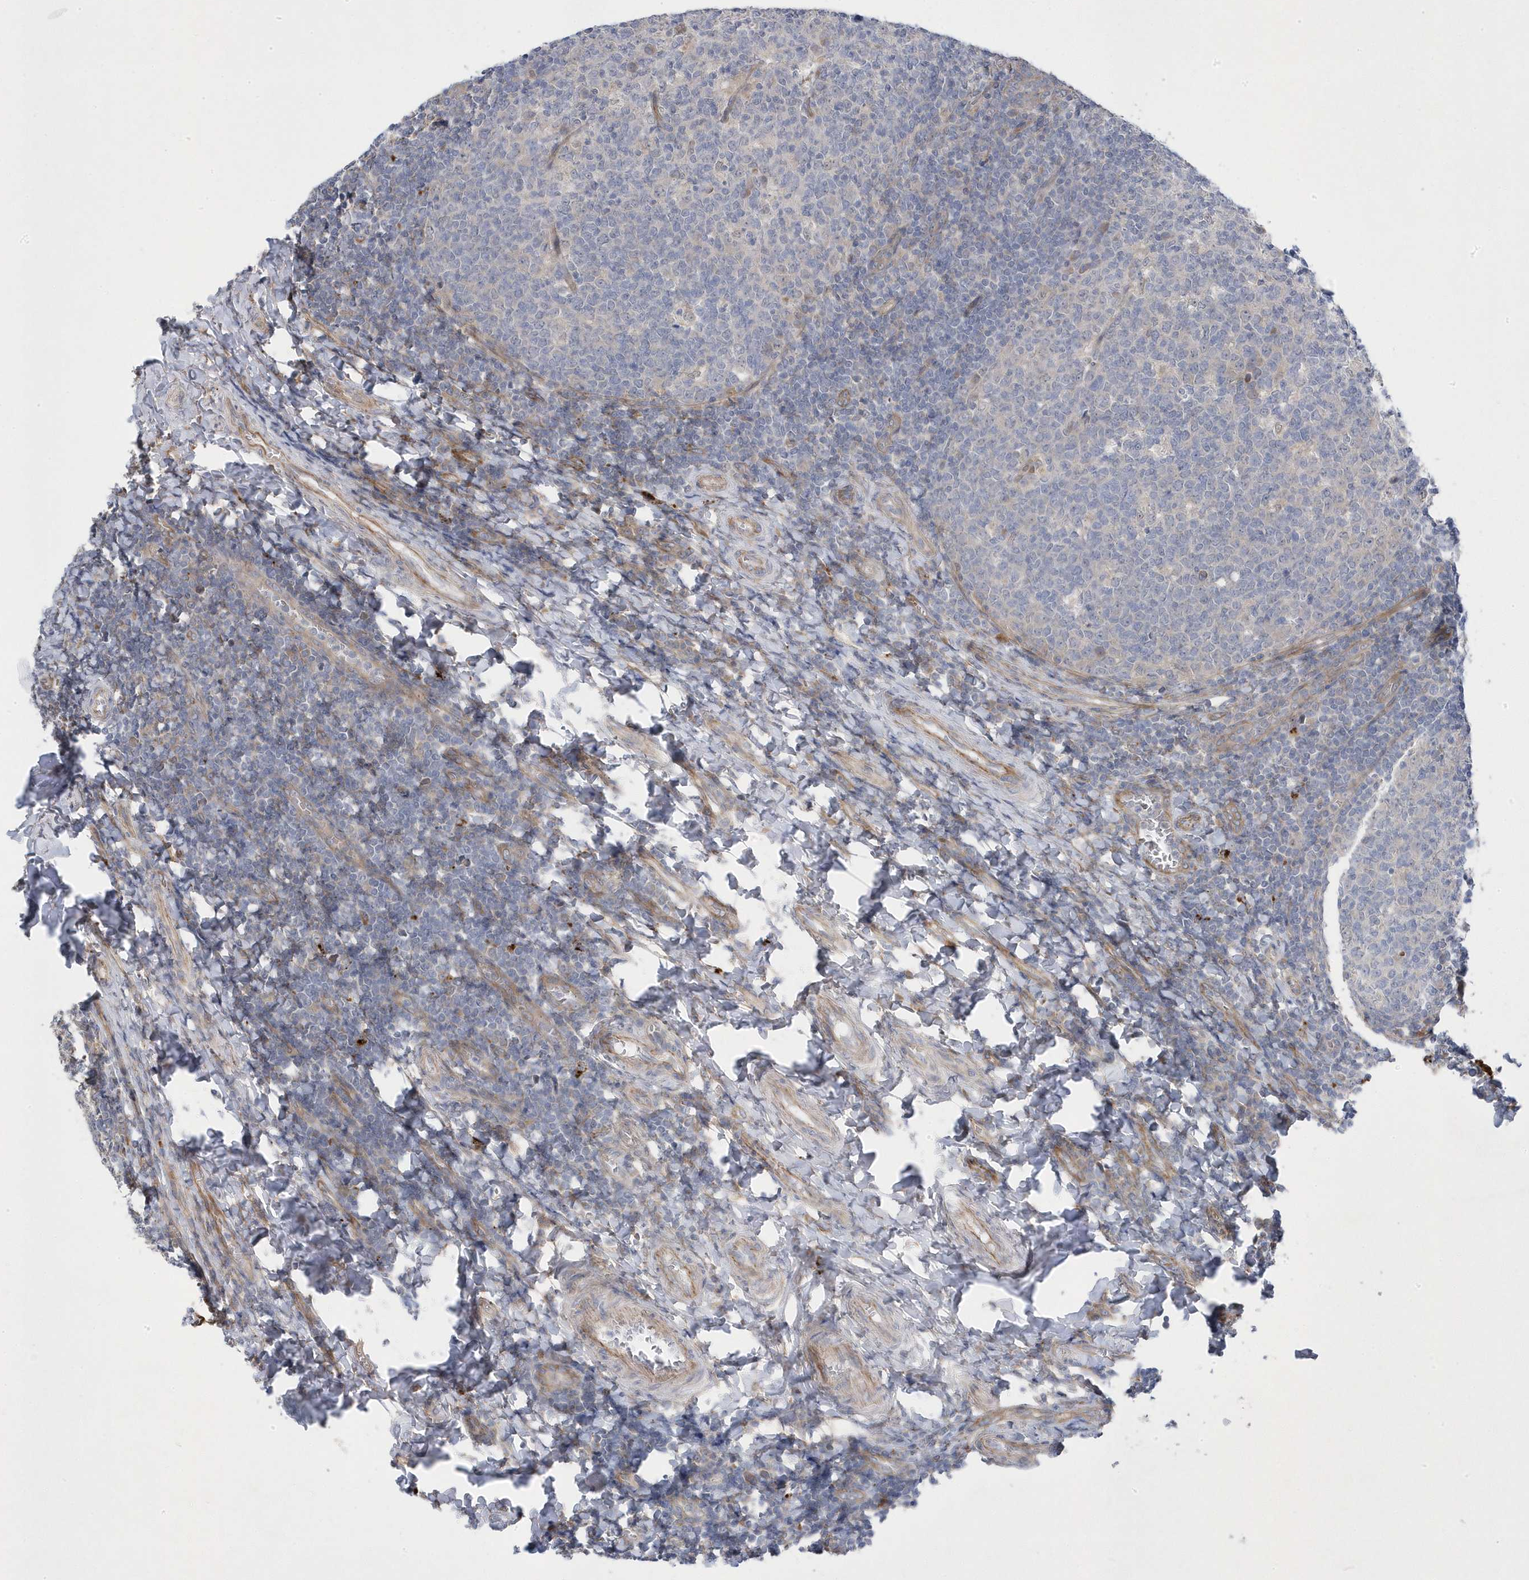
{"staining": {"intensity": "negative", "quantity": "none", "location": "none"}, "tissue": "tonsil", "cell_type": "Germinal center cells", "image_type": "normal", "snomed": [{"axis": "morphology", "description": "Normal tissue, NOS"}, {"axis": "topography", "description": "Tonsil"}], "caption": "DAB (3,3'-diaminobenzidine) immunohistochemical staining of normal tonsil displays no significant expression in germinal center cells. Brightfield microscopy of IHC stained with DAB (3,3'-diaminobenzidine) (brown) and hematoxylin (blue), captured at high magnification.", "gene": "ANAPC1", "patient": {"sex": "female", "age": 19}}